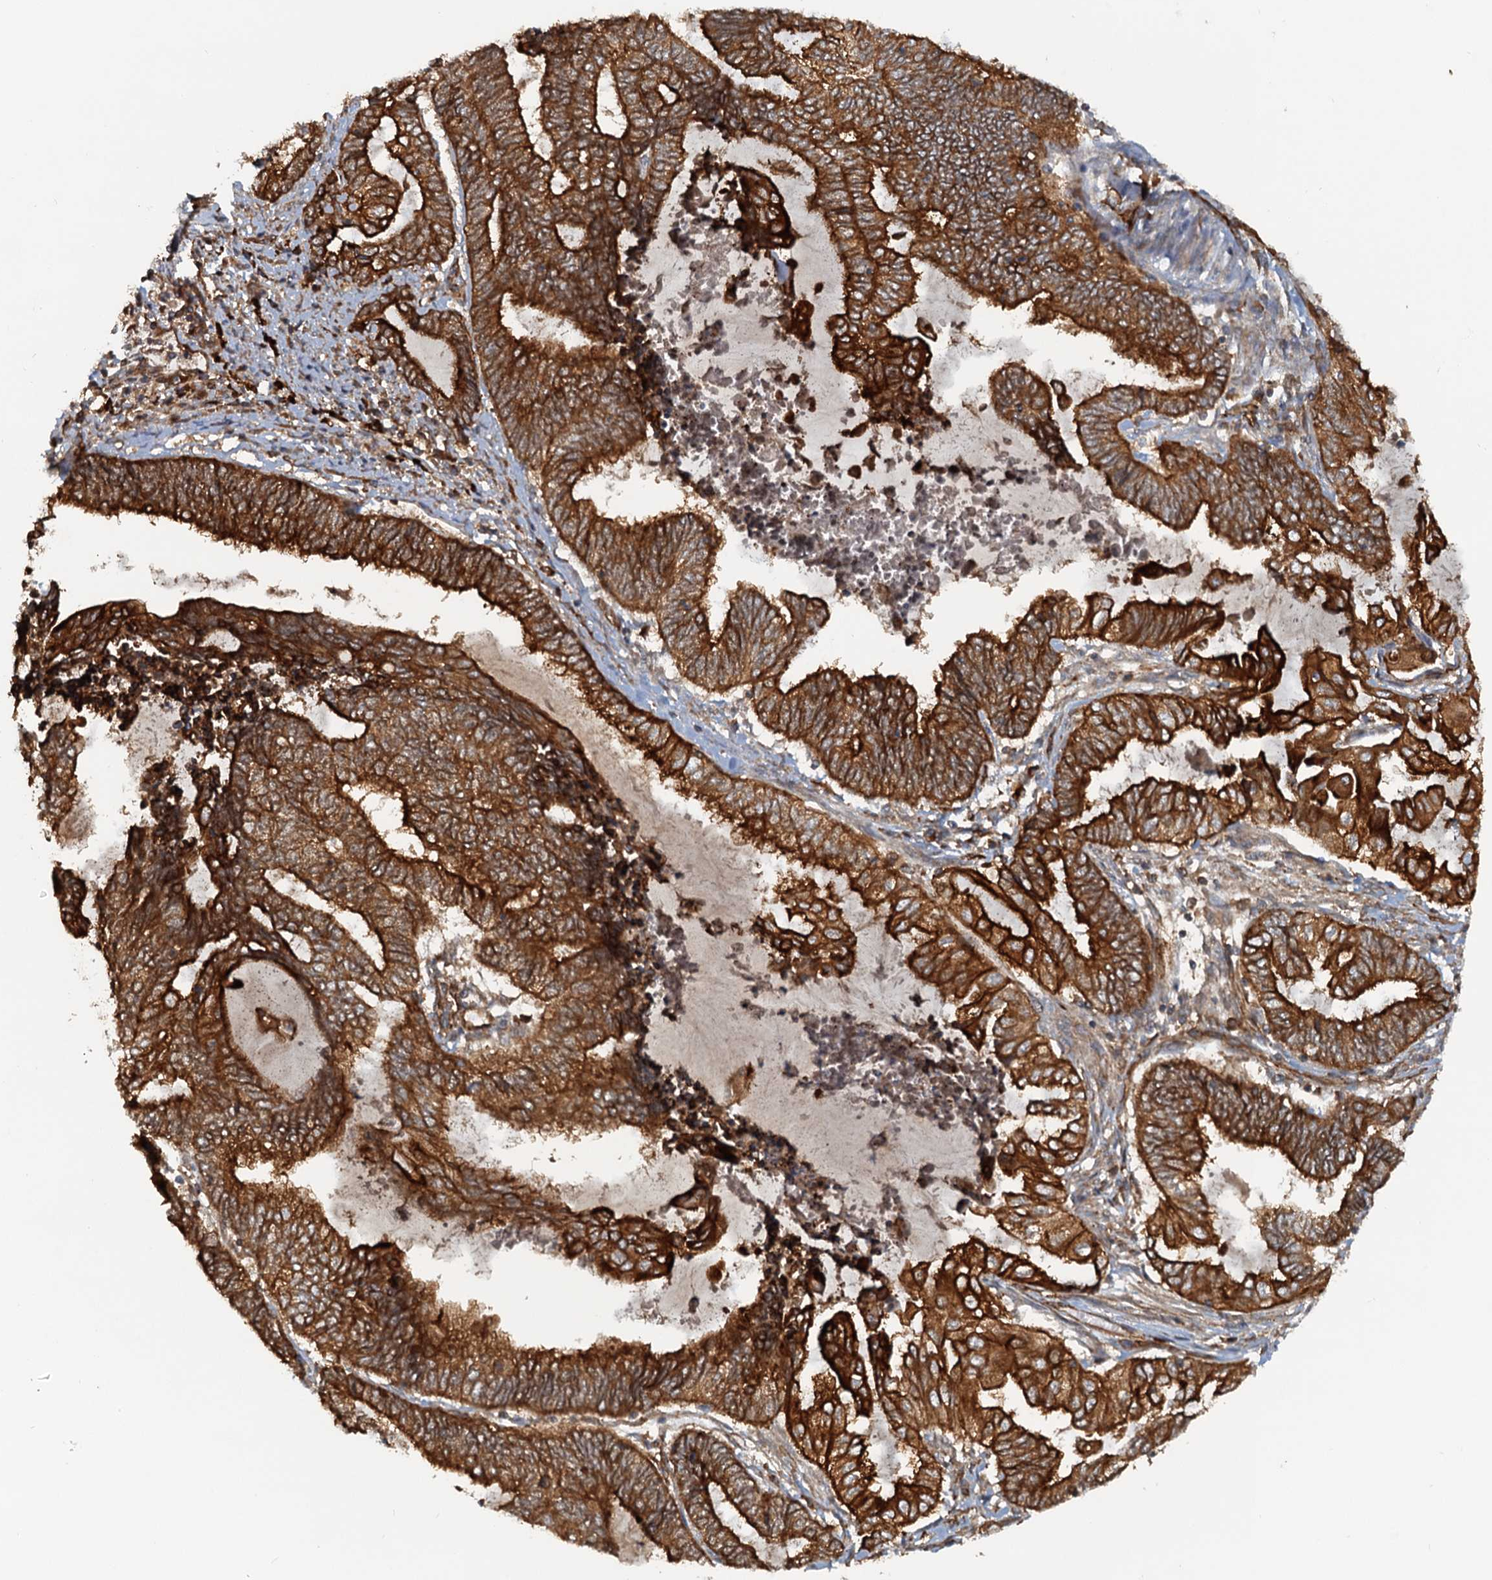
{"staining": {"intensity": "strong", "quantity": ">75%", "location": "cytoplasmic/membranous"}, "tissue": "endometrial cancer", "cell_type": "Tumor cells", "image_type": "cancer", "snomed": [{"axis": "morphology", "description": "Adenocarcinoma, NOS"}, {"axis": "topography", "description": "Uterus"}, {"axis": "topography", "description": "Endometrium"}], "caption": "Human endometrial adenocarcinoma stained with a protein marker shows strong staining in tumor cells.", "gene": "NIPAL3", "patient": {"sex": "female", "age": 70}}